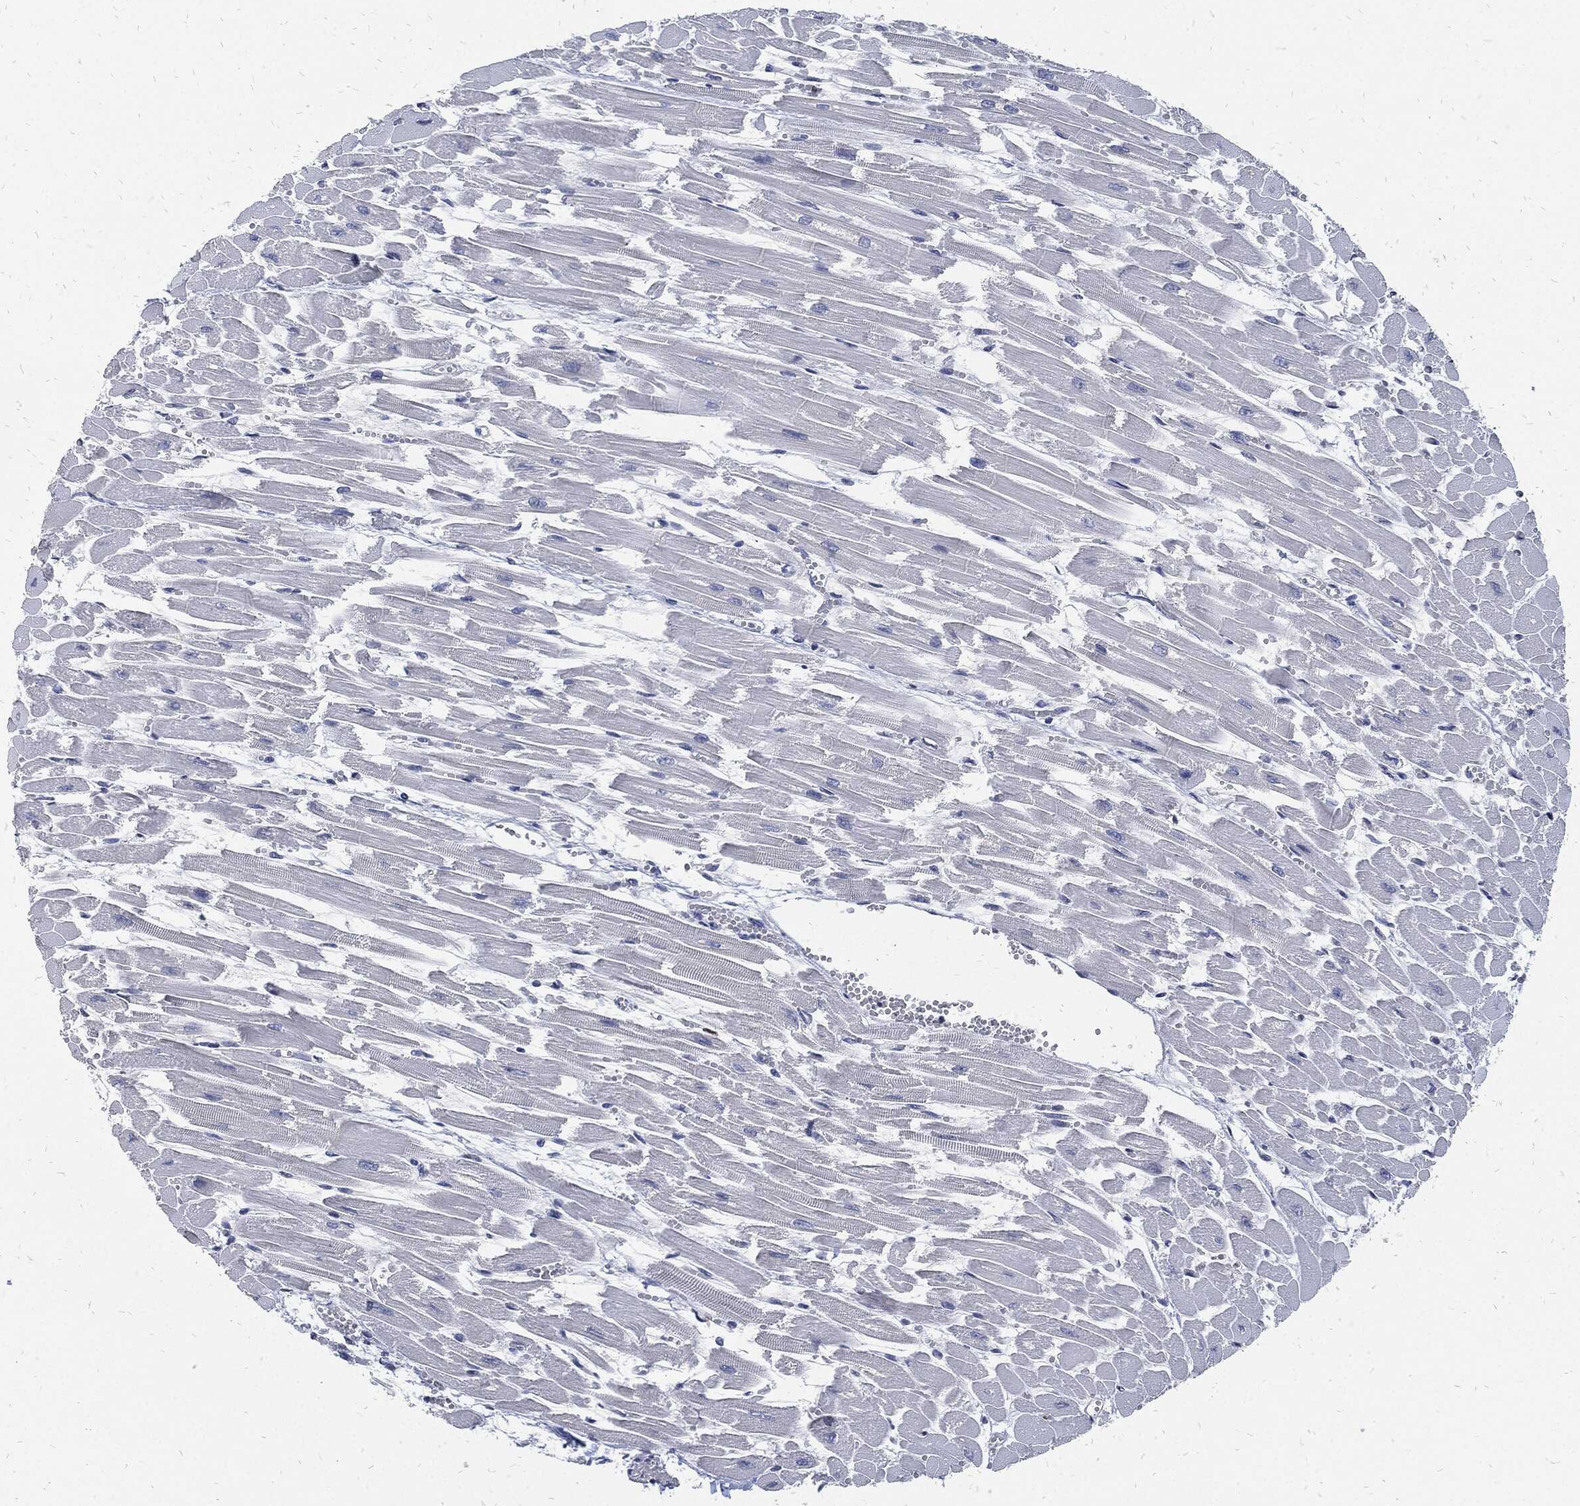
{"staining": {"intensity": "negative", "quantity": "none", "location": "none"}, "tissue": "heart muscle", "cell_type": "Cardiomyocytes", "image_type": "normal", "snomed": [{"axis": "morphology", "description": "Normal tissue, NOS"}, {"axis": "topography", "description": "Heart"}], "caption": "Human heart muscle stained for a protein using IHC exhibits no staining in cardiomyocytes.", "gene": "MKI67", "patient": {"sex": "female", "age": 52}}